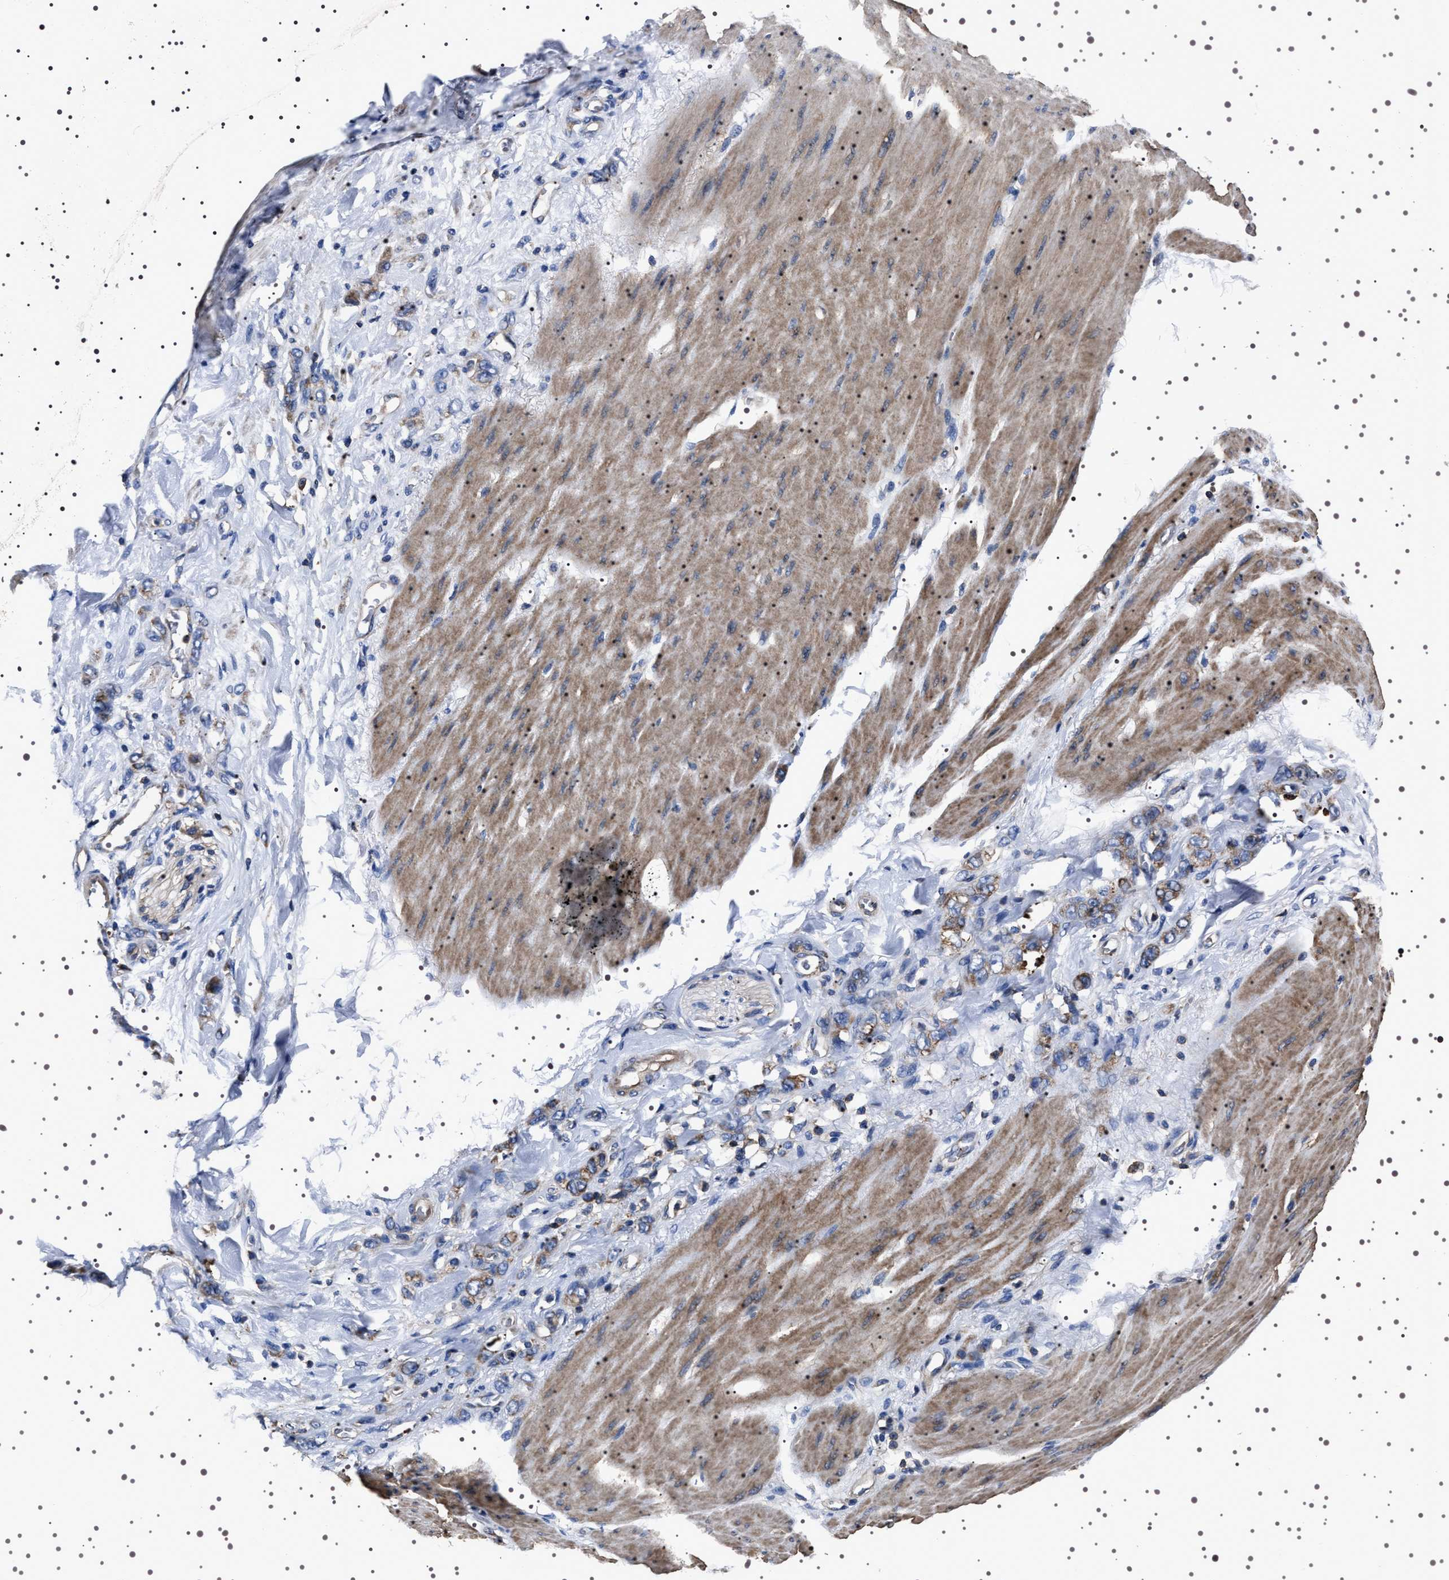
{"staining": {"intensity": "moderate", "quantity": ">75%", "location": "cytoplasmic/membranous"}, "tissue": "stomach cancer", "cell_type": "Tumor cells", "image_type": "cancer", "snomed": [{"axis": "morphology", "description": "Adenocarcinoma, NOS"}, {"axis": "topography", "description": "Stomach"}], "caption": "Brown immunohistochemical staining in human stomach cancer exhibits moderate cytoplasmic/membranous expression in about >75% of tumor cells. The protein of interest is stained brown, and the nuclei are stained in blue (DAB (3,3'-diaminobenzidine) IHC with brightfield microscopy, high magnification).", "gene": "WDR1", "patient": {"sex": "male", "age": 82}}